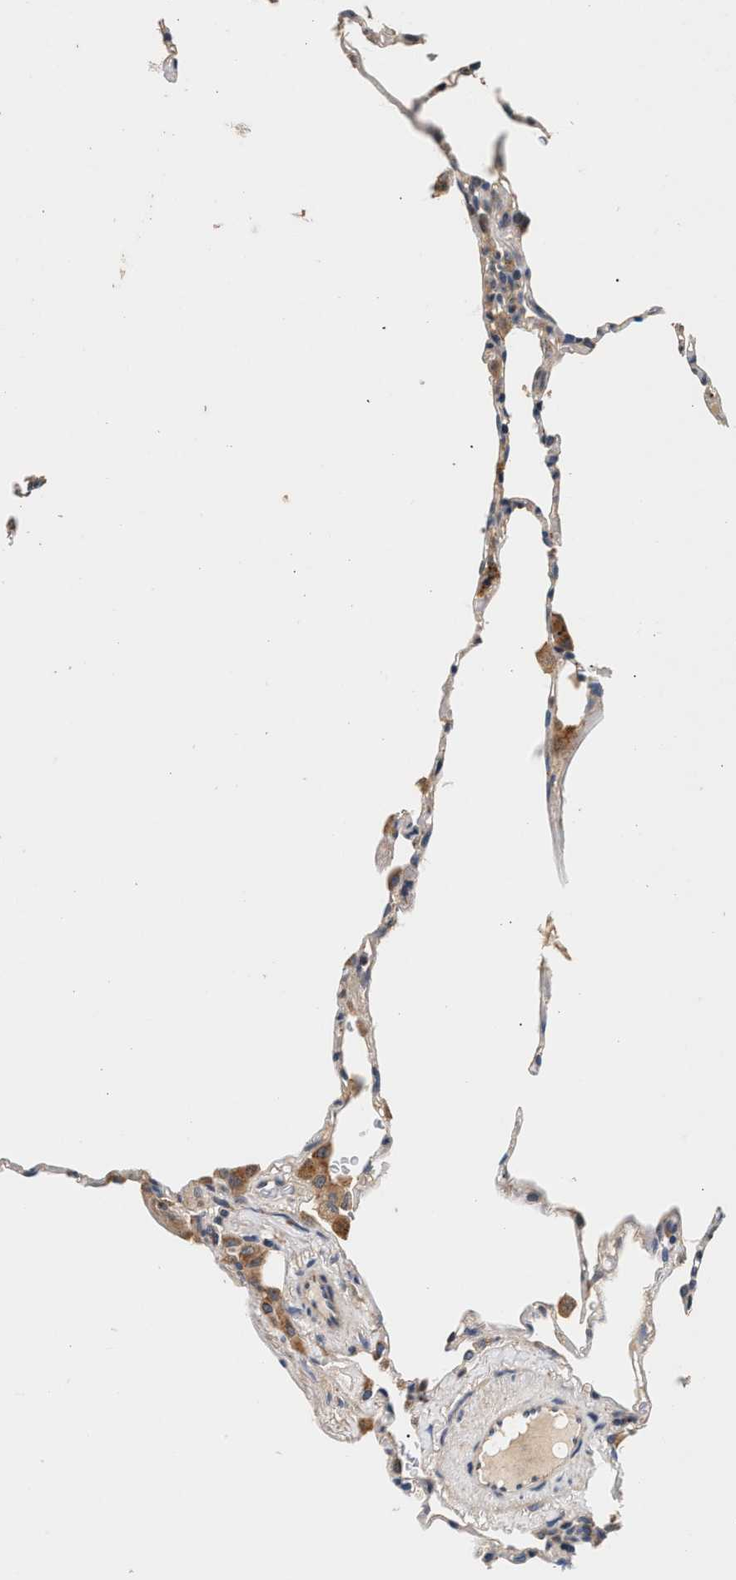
{"staining": {"intensity": "negative", "quantity": "none", "location": "none"}, "tissue": "lung", "cell_type": "Alveolar cells", "image_type": "normal", "snomed": [{"axis": "morphology", "description": "Normal tissue, NOS"}, {"axis": "topography", "description": "Lung"}], "caption": "Immunohistochemical staining of normal human lung demonstrates no significant staining in alveolar cells.", "gene": "PTGR3", "patient": {"sex": "male", "age": 59}}